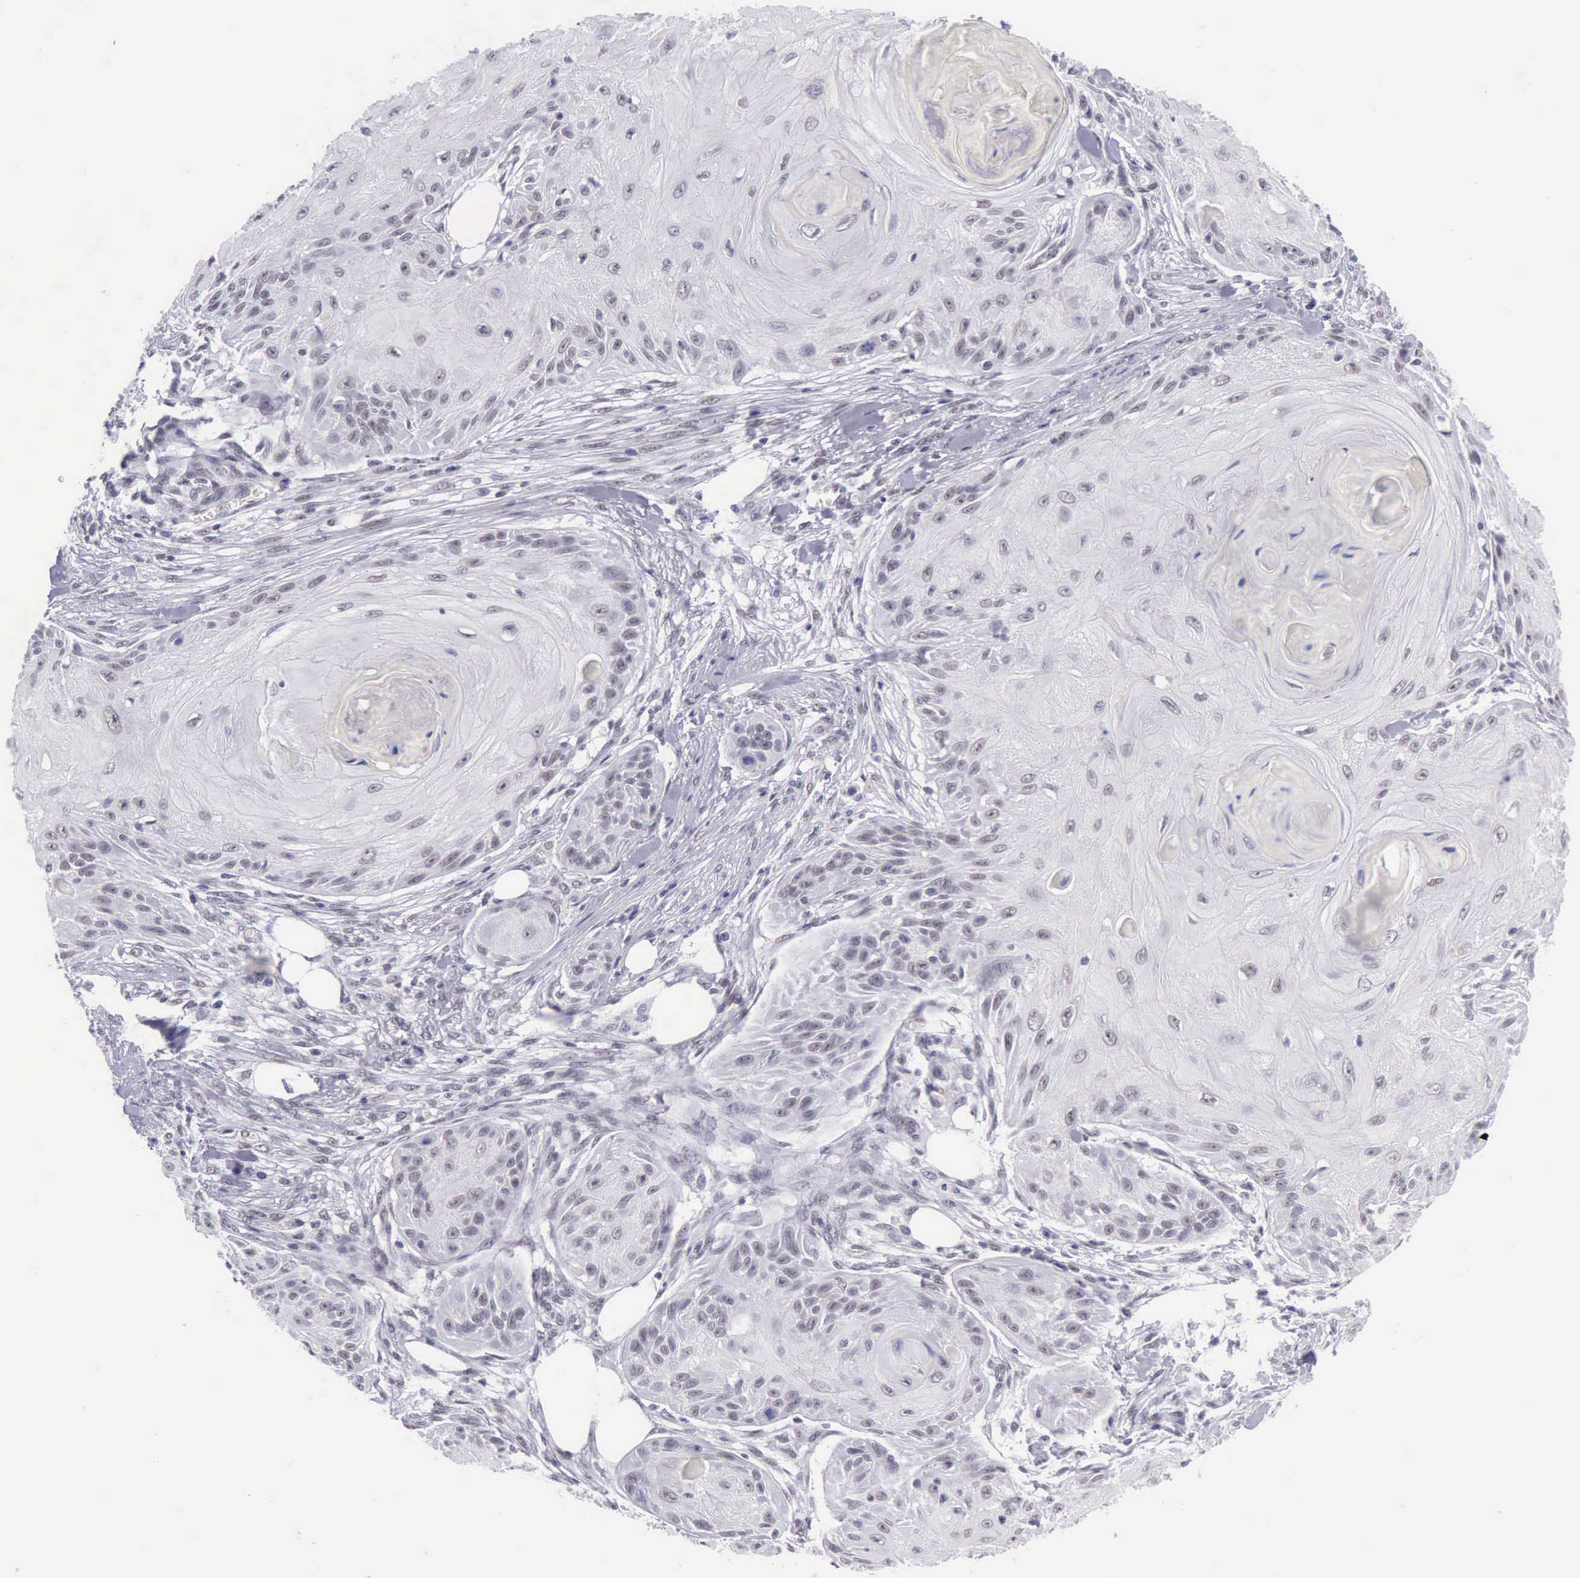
{"staining": {"intensity": "negative", "quantity": "none", "location": "none"}, "tissue": "skin cancer", "cell_type": "Tumor cells", "image_type": "cancer", "snomed": [{"axis": "morphology", "description": "Squamous cell carcinoma, NOS"}, {"axis": "topography", "description": "Skin"}], "caption": "Immunohistochemistry histopathology image of neoplastic tissue: human squamous cell carcinoma (skin) stained with DAB (3,3'-diaminobenzidine) reveals no significant protein staining in tumor cells.", "gene": "EP300", "patient": {"sex": "female", "age": 88}}